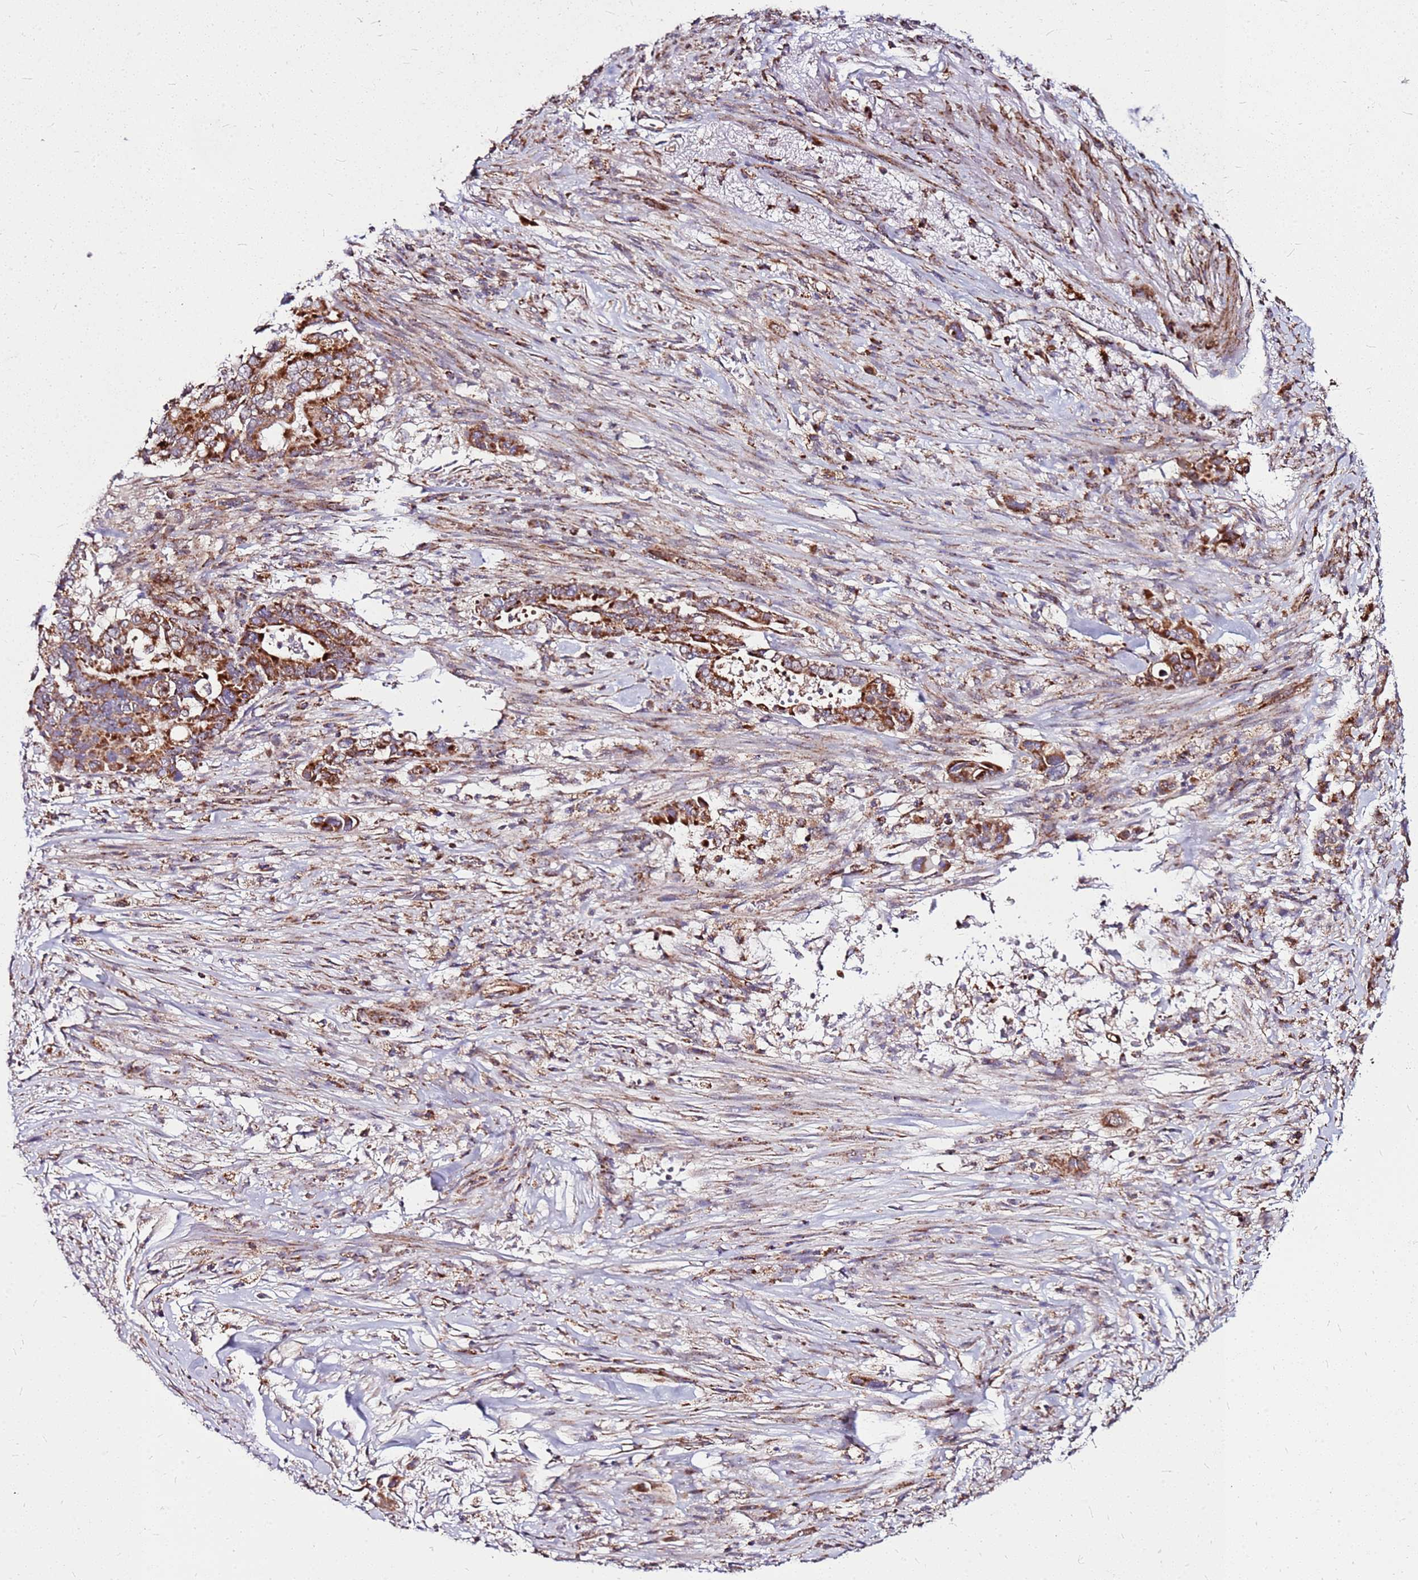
{"staining": {"intensity": "strong", "quantity": ">75%", "location": "cytoplasmic/membranous"}, "tissue": "pancreatic cancer", "cell_type": "Tumor cells", "image_type": "cancer", "snomed": [{"axis": "morphology", "description": "Adenocarcinoma, NOS"}, {"axis": "topography", "description": "Pancreas"}], "caption": "Immunohistochemical staining of pancreatic cancer demonstrates high levels of strong cytoplasmic/membranous protein expression in about >75% of tumor cells.", "gene": "OR51T1", "patient": {"sex": "male", "age": 68}}